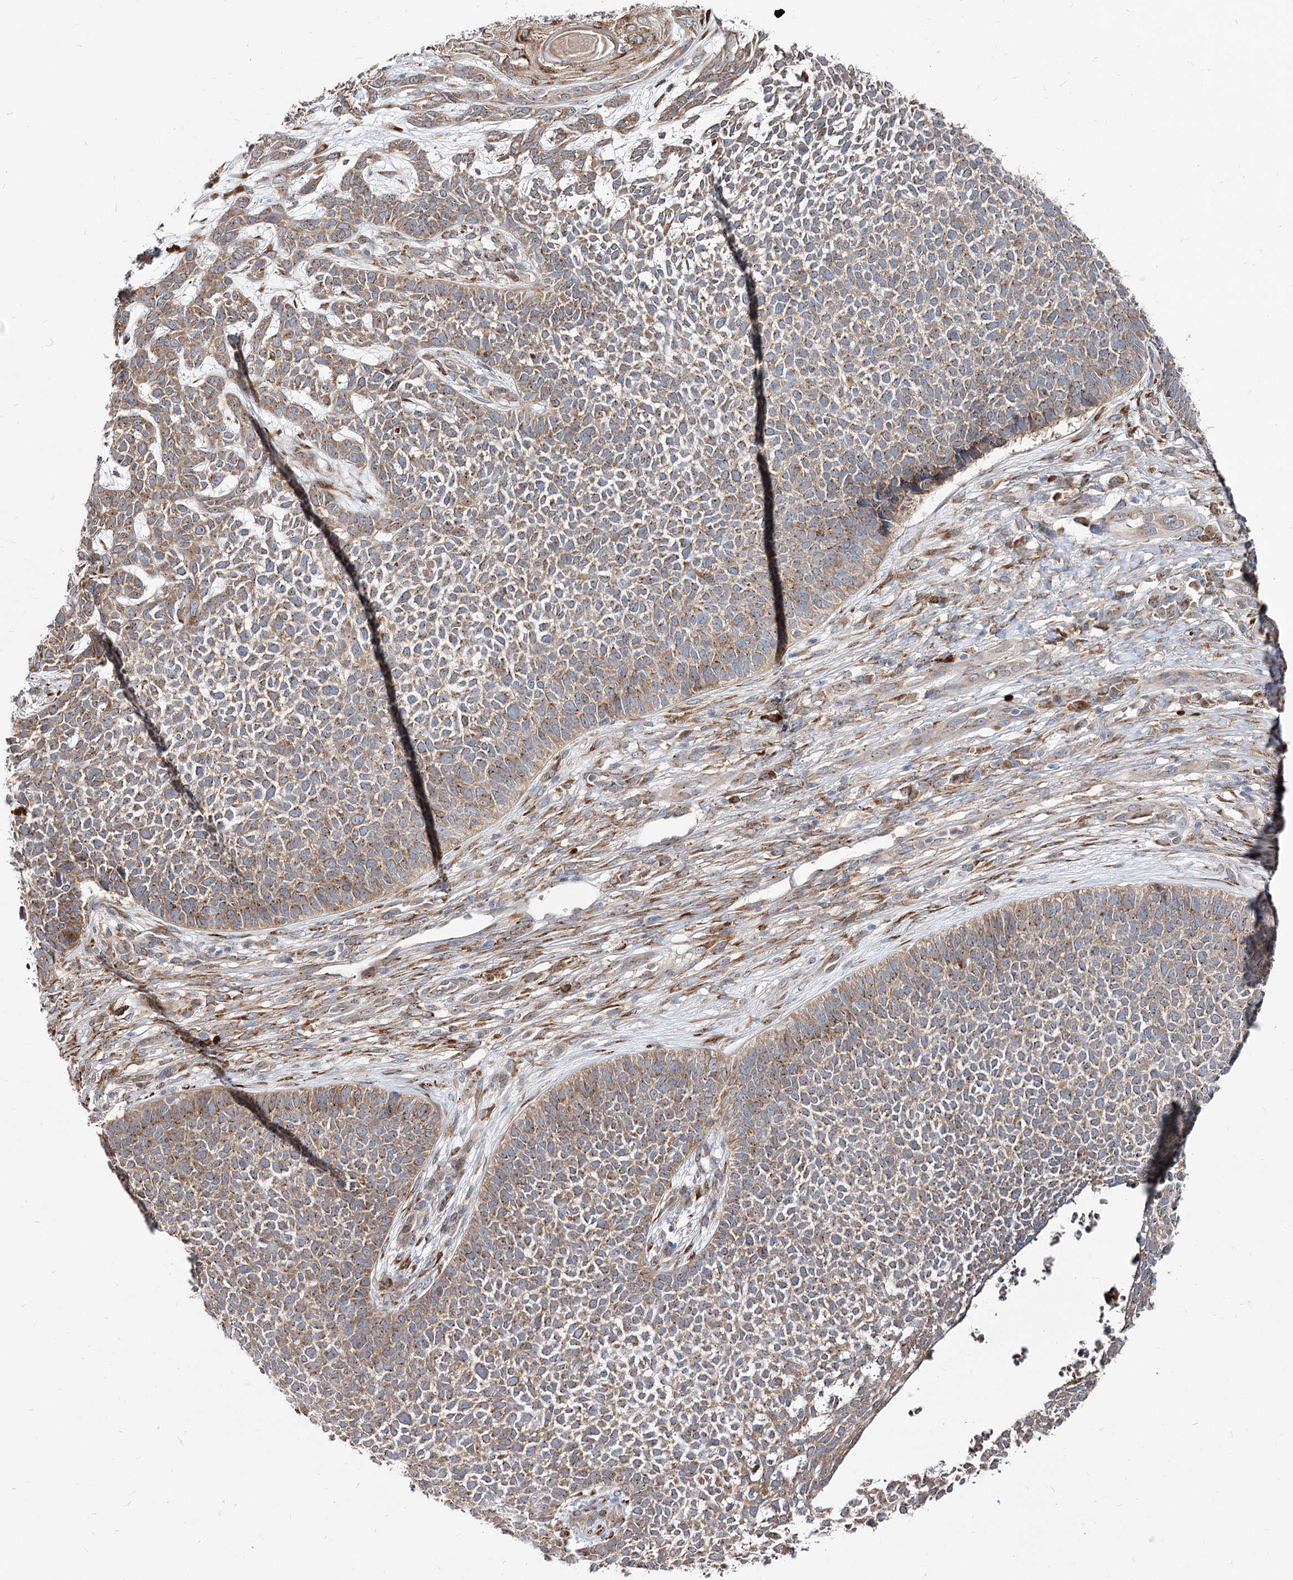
{"staining": {"intensity": "moderate", "quantity": ">75%", "location": "cytoplasmic/membranous"}, "tissue": "skin cancer", "cell_type": "Tumor cells", "image_type": "cancer", "snomed": [{"axis": "morphology", "description": "Basal cell carcinoma"}, {"axis": "topography", "description": "Skin"}], "caption": "Immunohistochemistry (IHC) of skin cancer demonstrates medium levels of moderate cytoplasmic/membranous positivity in approximately >75% of tumor cells. (DAB (3,3'-diaminobenzidine) IHC, brown staining for protein, blue staining for nuclei).", "gene": "SPART", "patient": {"sex": "female", "age": 84}}